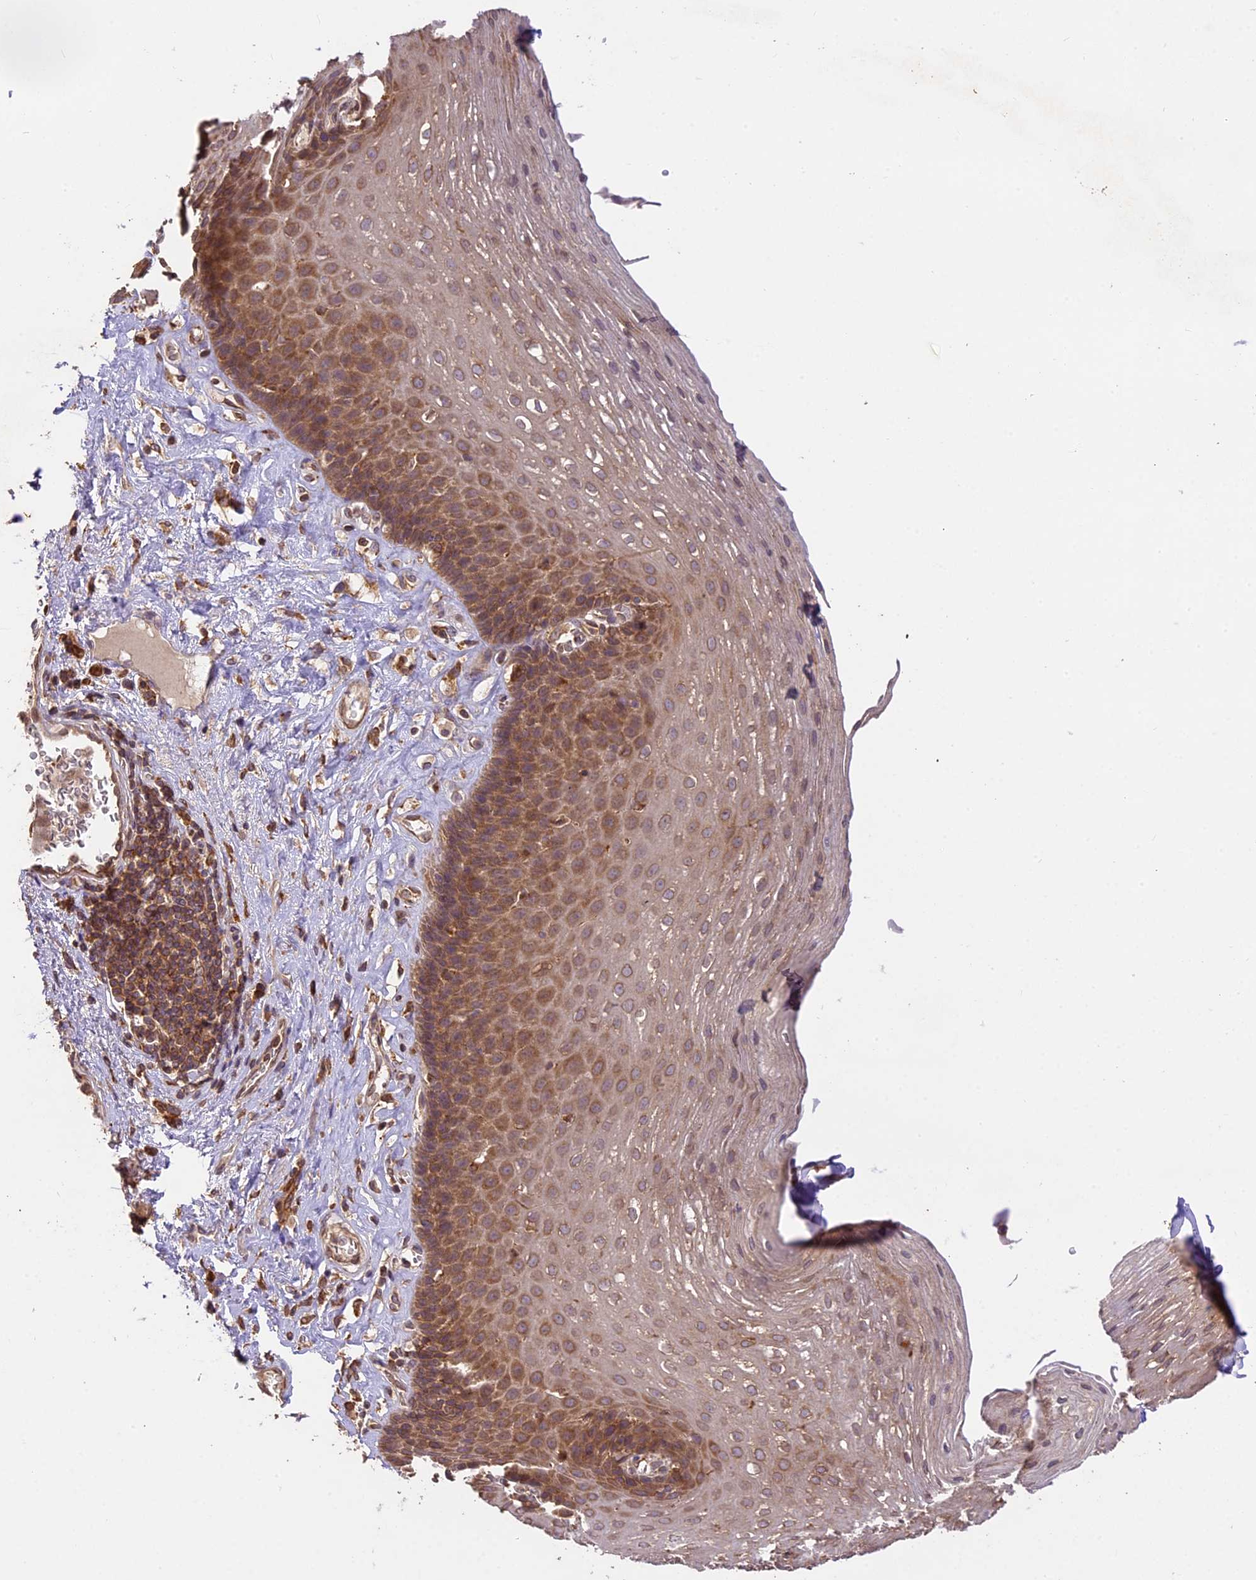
{"staining": {"intensity": "moderate", "quantity": ">75%", "location": "cytoplasmic/membranous"}, "tissue": "esophagus", "cell_type": "Squamous epithelial cells", "image_type": "normal", "snomed": [{"axis": "morphology", "description": "Normal tissue, NOS"}, {"axis": "topography", "description": "Esophagus"}], "caption": "DAB (3,3'-diaminobenzidine) immunohistochemical staining of benign human esophagus displays moderate cytoplasmic/membranous protein staining in about >75% of squamous epithelial cells.", "gene": "BRAP", "patient": {"sex": "female", "age": 66}}